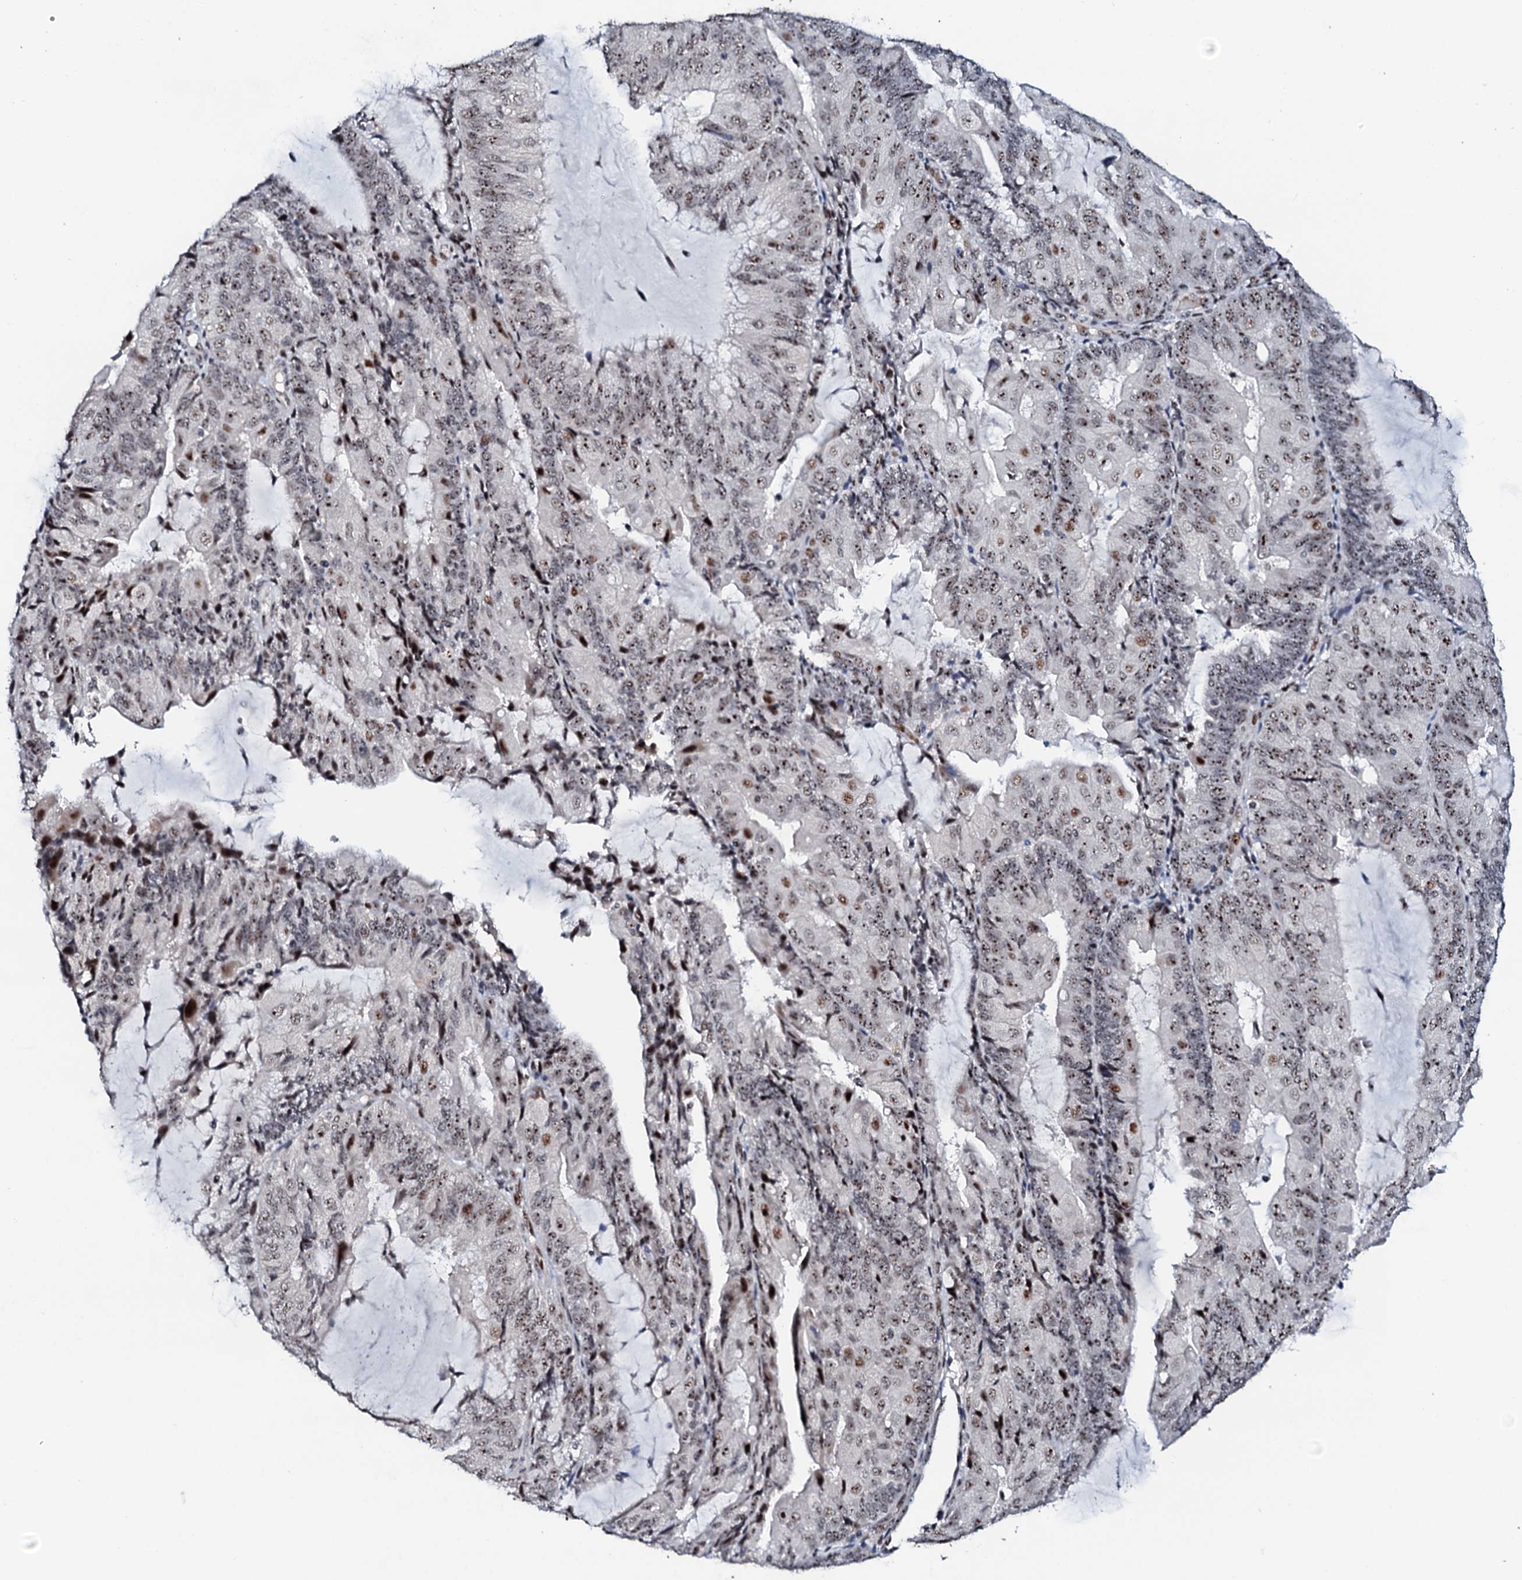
{"staining": {"intensity": "moderate", "quantity": ">75%", "location": "nuclear"}, "tissue": "endometrial cancer", "cell_type": "Tumor cells", "image_type": "cancer", "snomed": [{"axis": "morphology", "description": "Adenocarcinoma, NOS"}, {"axis": "topography", "description": "Endometrium"}], "caption": "Immunohistochemical staining of adenocarcinoma (endometrial) exhibits medium levels of moderate nuclear staining in approximately >75% of tumor cells.", "gene": "NEUROG3", "patient": {"sex": "female", "age": 81}}